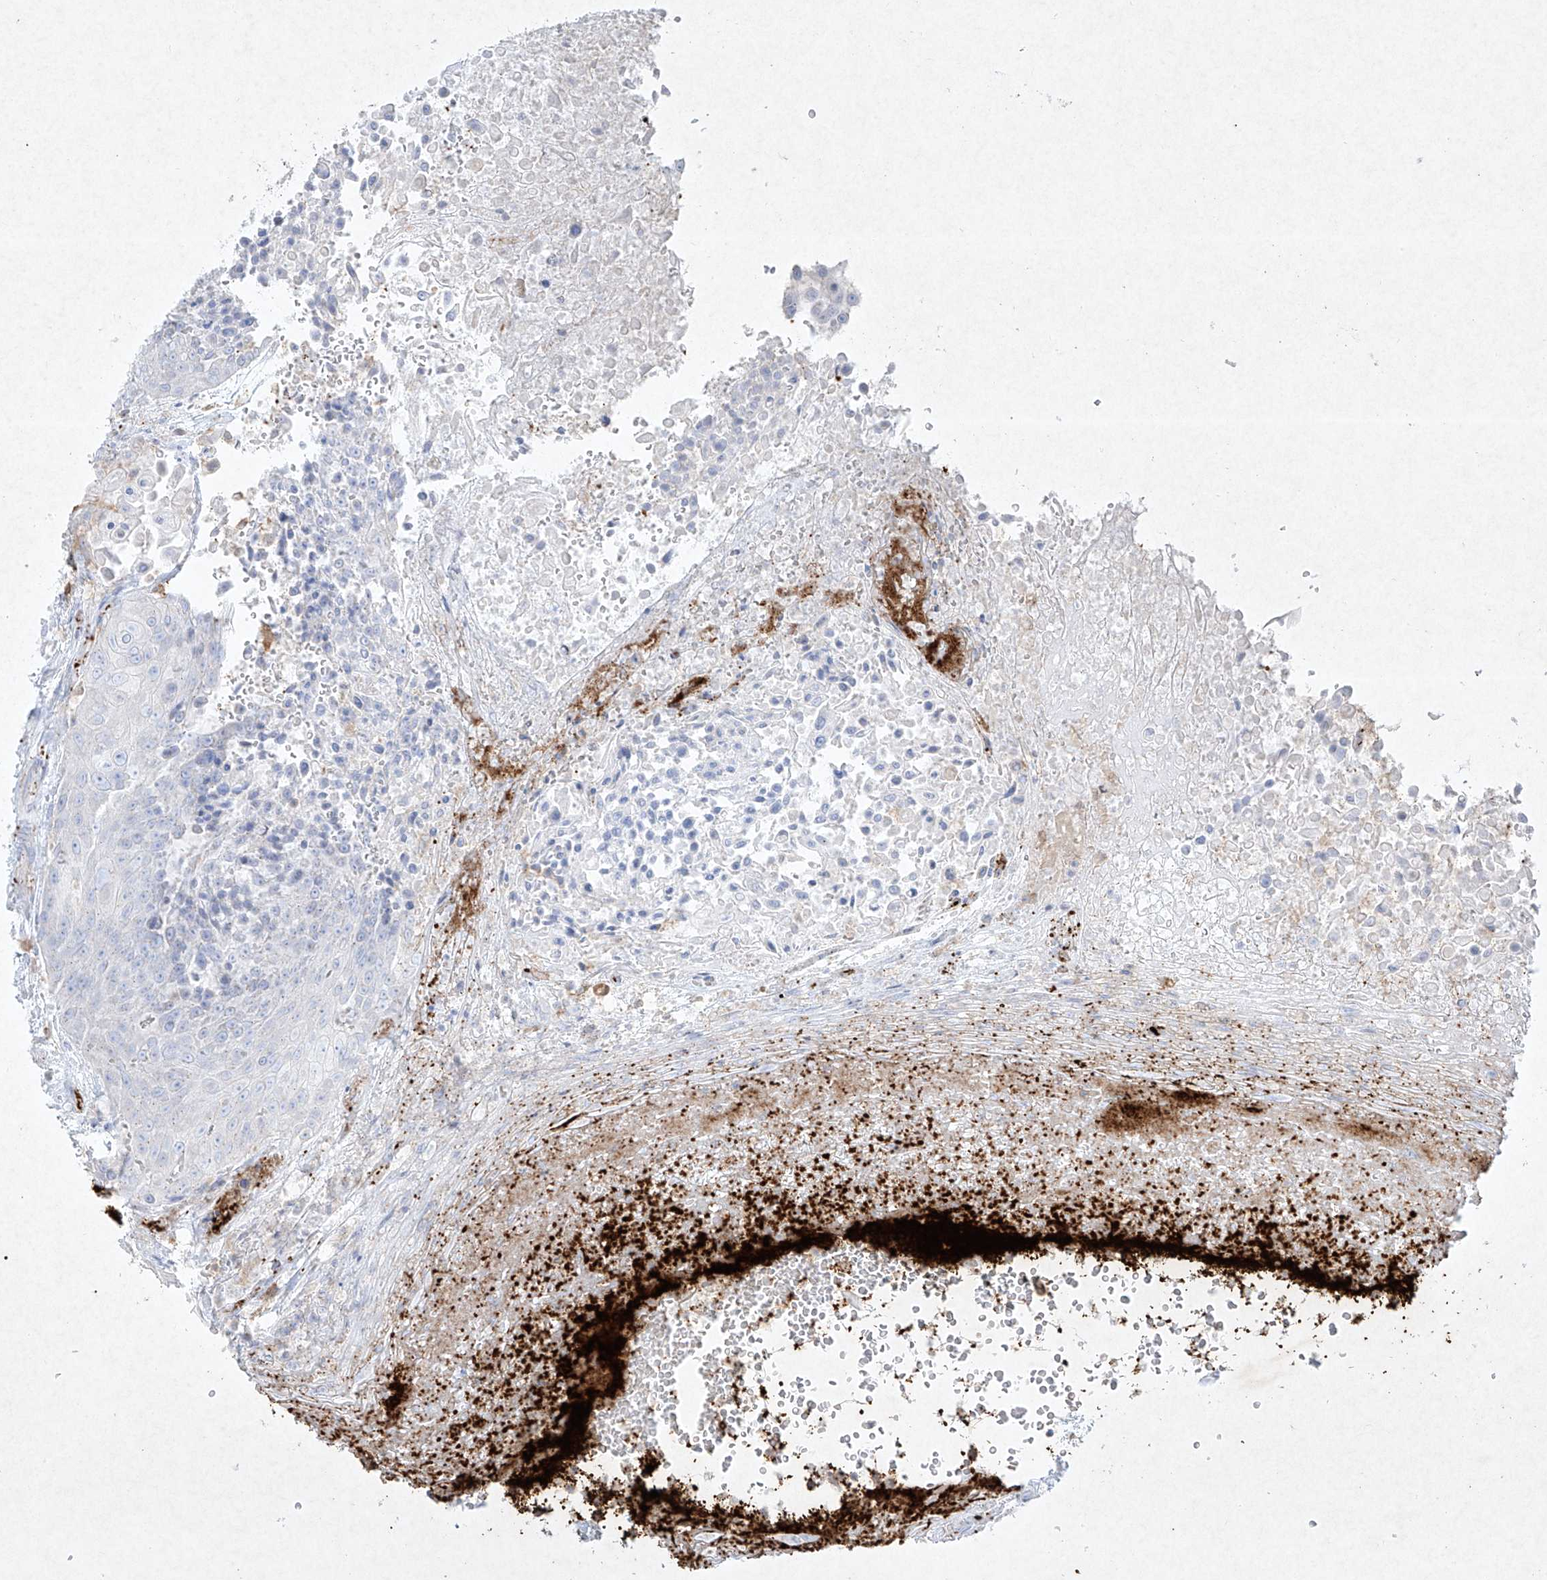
{"staining": {"intensity": "negative", "quantity": "none", "location": "none"}, "tissue": "urothelial cancer", "cell_type": "Tumor cells", "image_type": "cancer", "snomed": [{"axis": "morphology", "description": "Urothelial carcinoma, High grade"}, {"axis": "topography", "description": "Urinary bladder"}], "caption": "Immunohistochemical staining of human urothelial carcinoma (high-grade) demonstrates no significant staining in tumor cells.", "gene": "PLEK", "patient": {"sex": "female", "age": 63}}